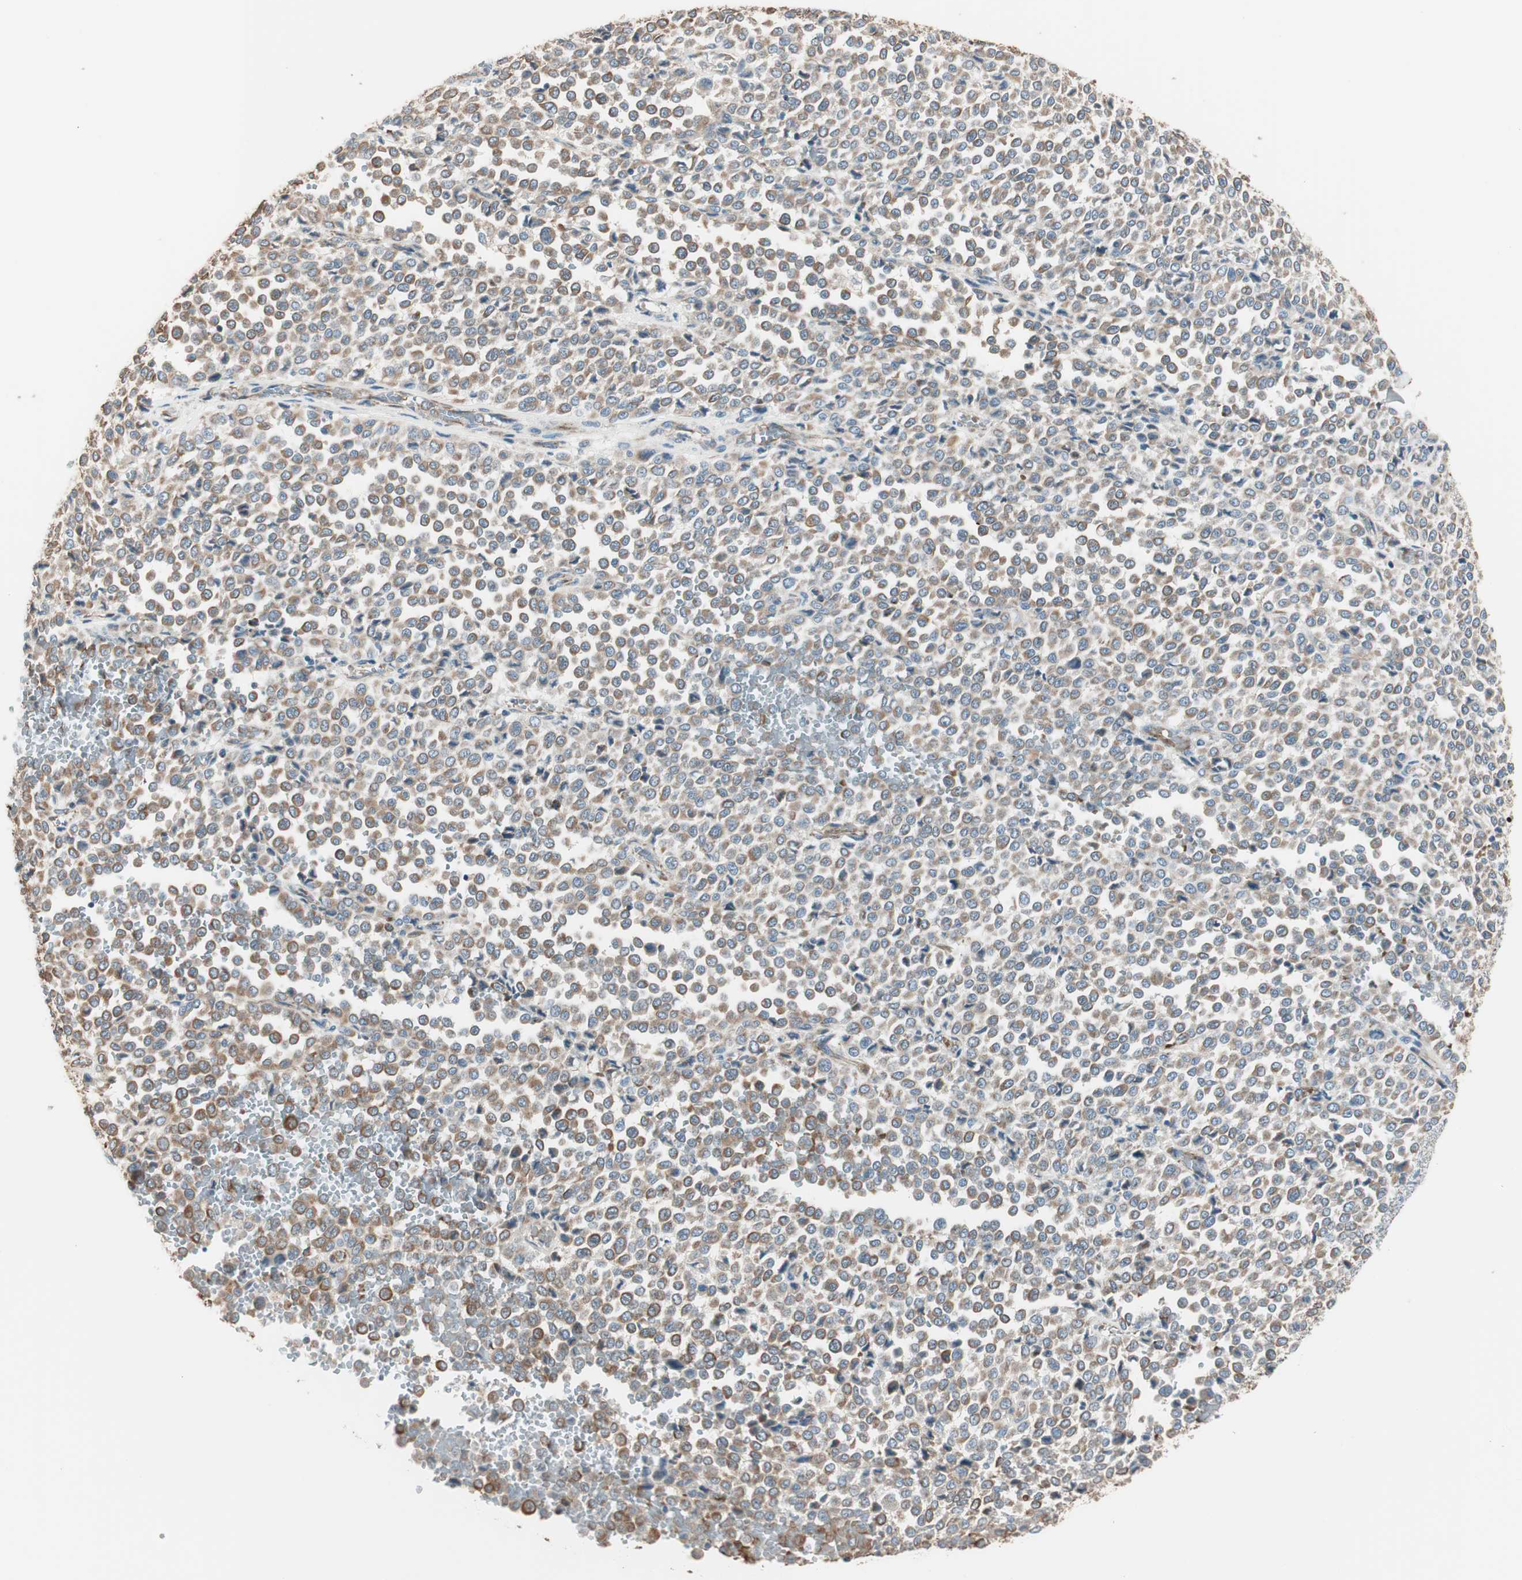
{"staining": {"intensity": "weak", "quantity": ">75%", "location": "cytoplasmic/membranous"}, "tissue": "melanoma", "cell_type": "Tumor cells", "image_type": "cancer", "snomed": [{"axis": "morphology", "description": "Malignant melanoma, Metastatic site"}, {"axis": "topography", "description": "Pancreas"}], "caption": "This is an image of immunohistochemistry (IHC) staining of melanoma, which shows weak expression in the cytoplasmic/membranous of tumor cells.", "gene": "SRCIN1", "patient": {"sex": "female", "age": 30}}